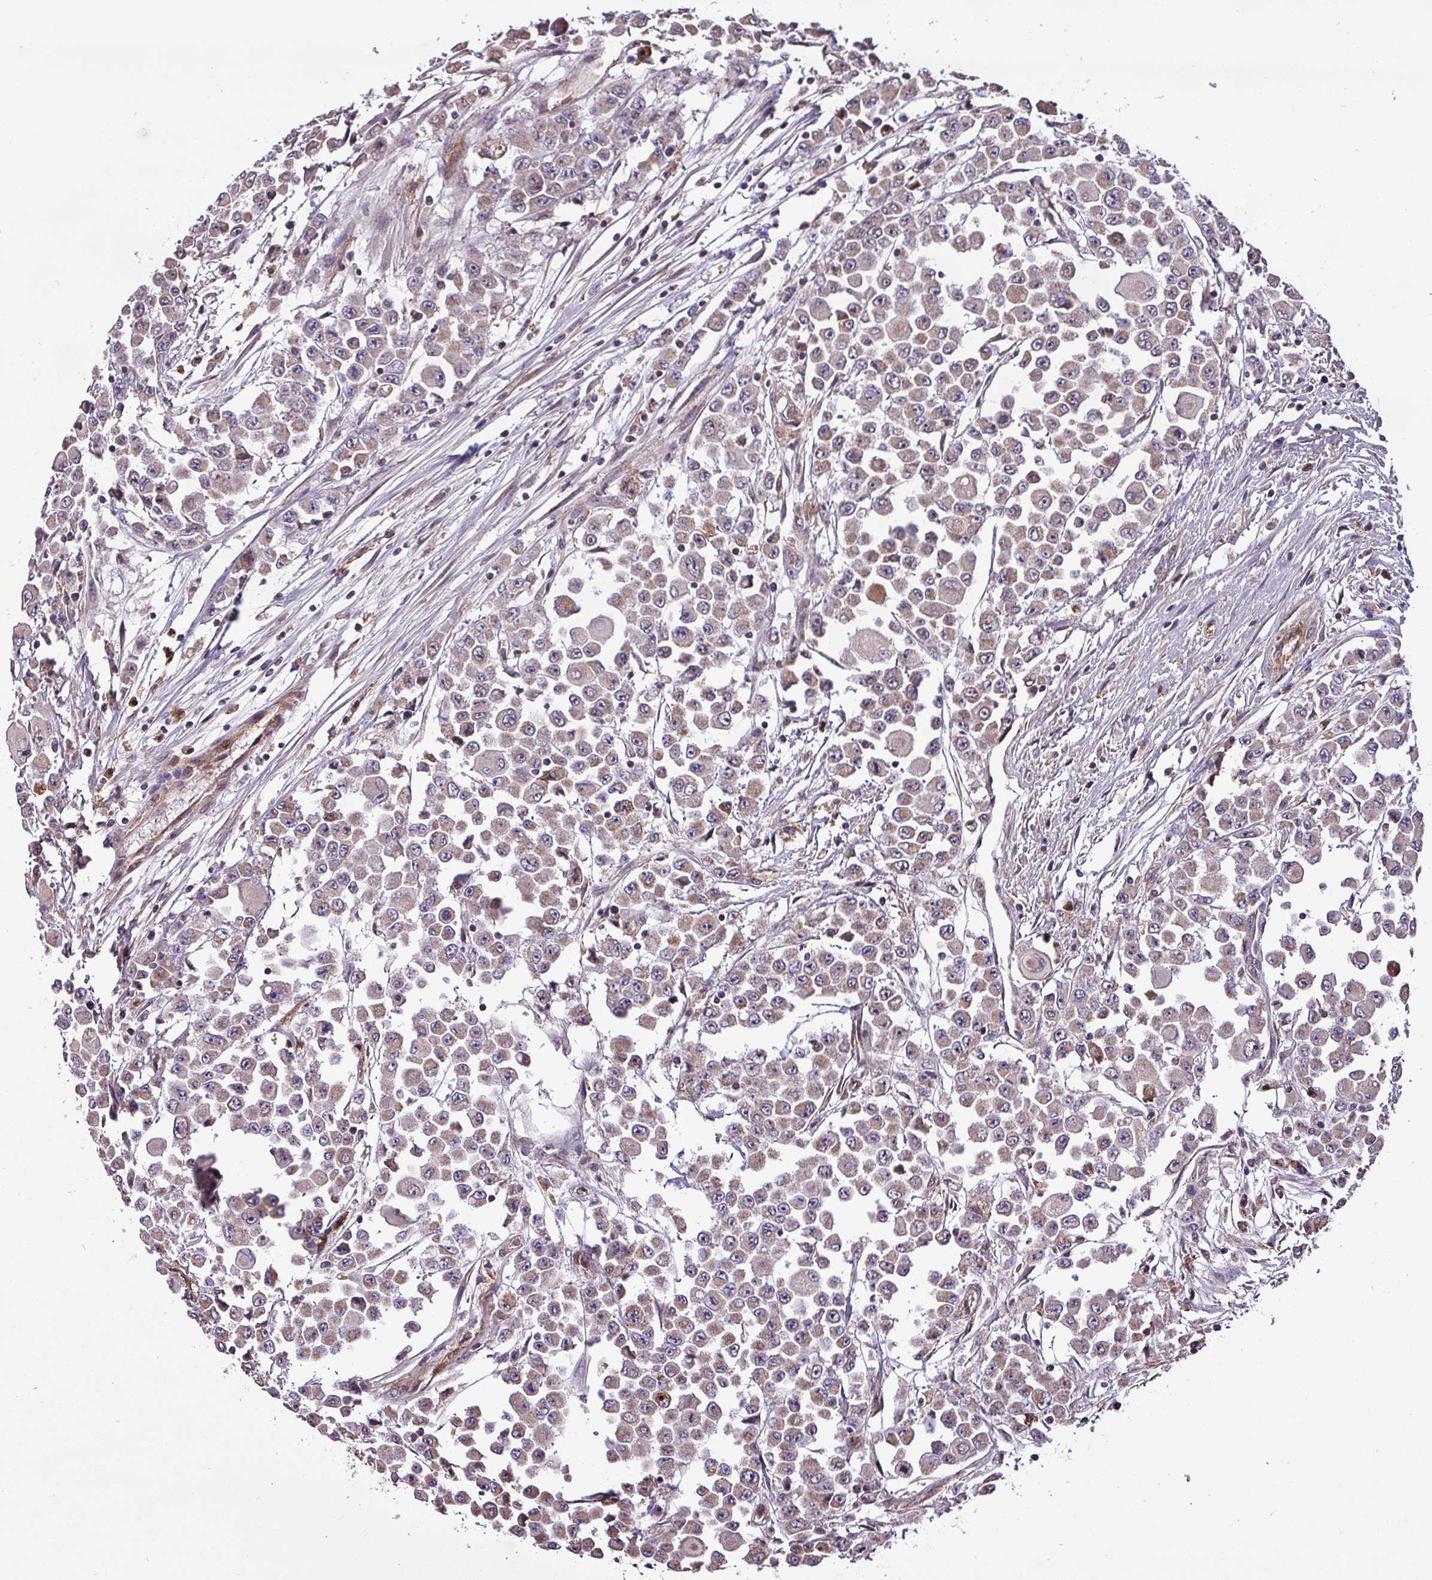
{"staining": {"intensity": "moderate", "quantity": ">75%", "location": "cytoplasmic/membranous"}, "tissue": "colorectal cancer", "cell_type": "Tumor cells", "image_type": "cancer", "snomed": [{"axis": "morphology", "description": "Adenocarcinoma, NOS"}, {"axis": "topography", "description": "Colon"}], "caption": "Moderate cytoplasmic/membranous protein staining is seen in about >75% of tumor cells in colorectal adenocarcinoma.", "gene": "SCIN", "patient": {"sex": "male", "age": 51}}